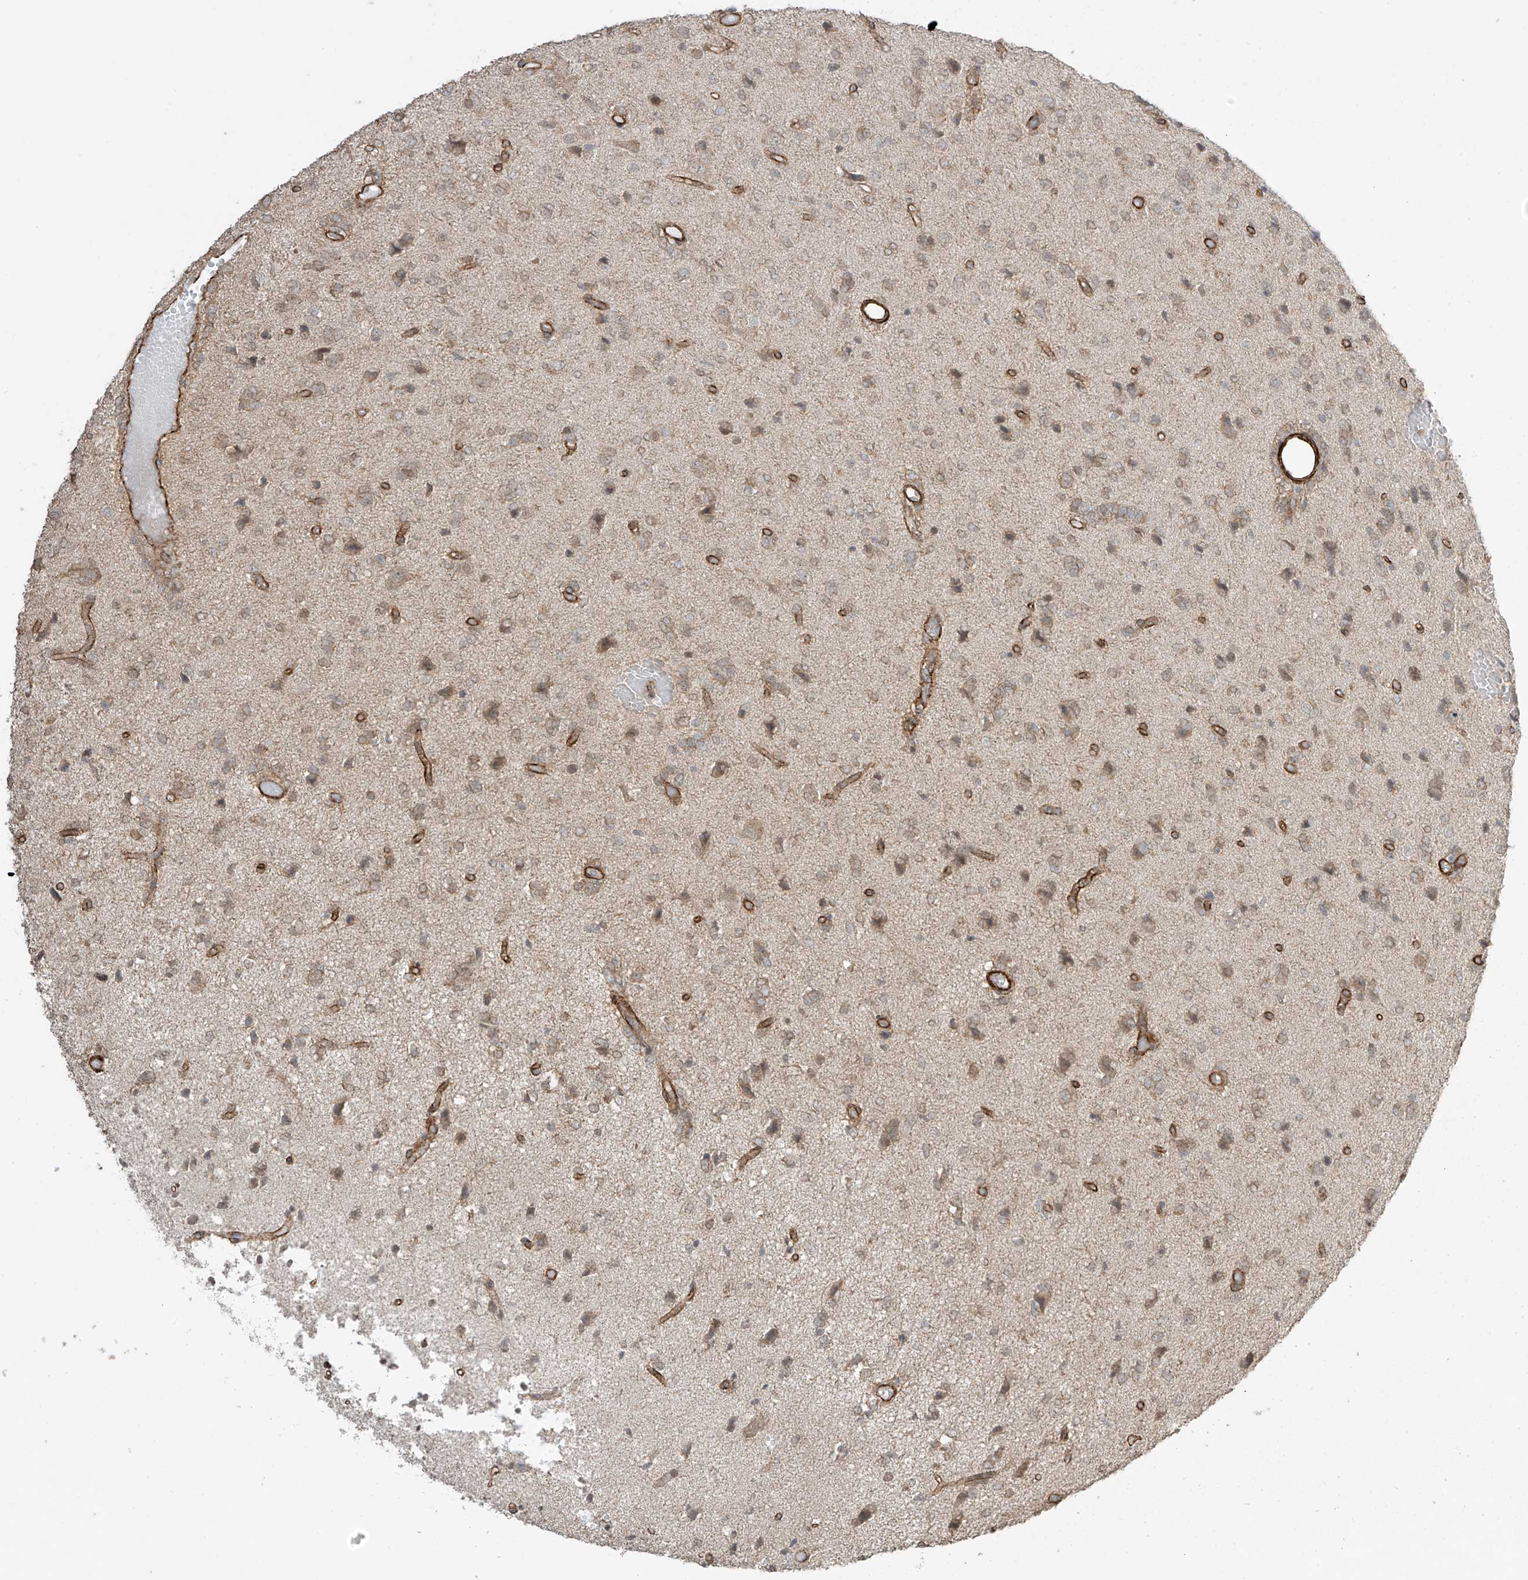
{"staining": {"intensity": "weak", "quantity": "25%-75%", "location": "cytoplasmic/membranous,nuclear"}, "tissue": "glioma", "cell_type": "Tumor cells", "image_type": "cancer", "snomed": [{"axis": "morphology", "description": "Glioma, malignant, High grade"}, {"axis": "topography", "description": "Brain"}], "caption": "This image demonstrates malignant glioma (high-grade) stained with IHC to label a protein in brown. The cytoplasmic/membranous and nuclear of tumor cells show weak positivity for the protein. Nuclei are counter-stained blue.", "gene": "TTLL5", "patient": {"sex": "female", "age": 59}}